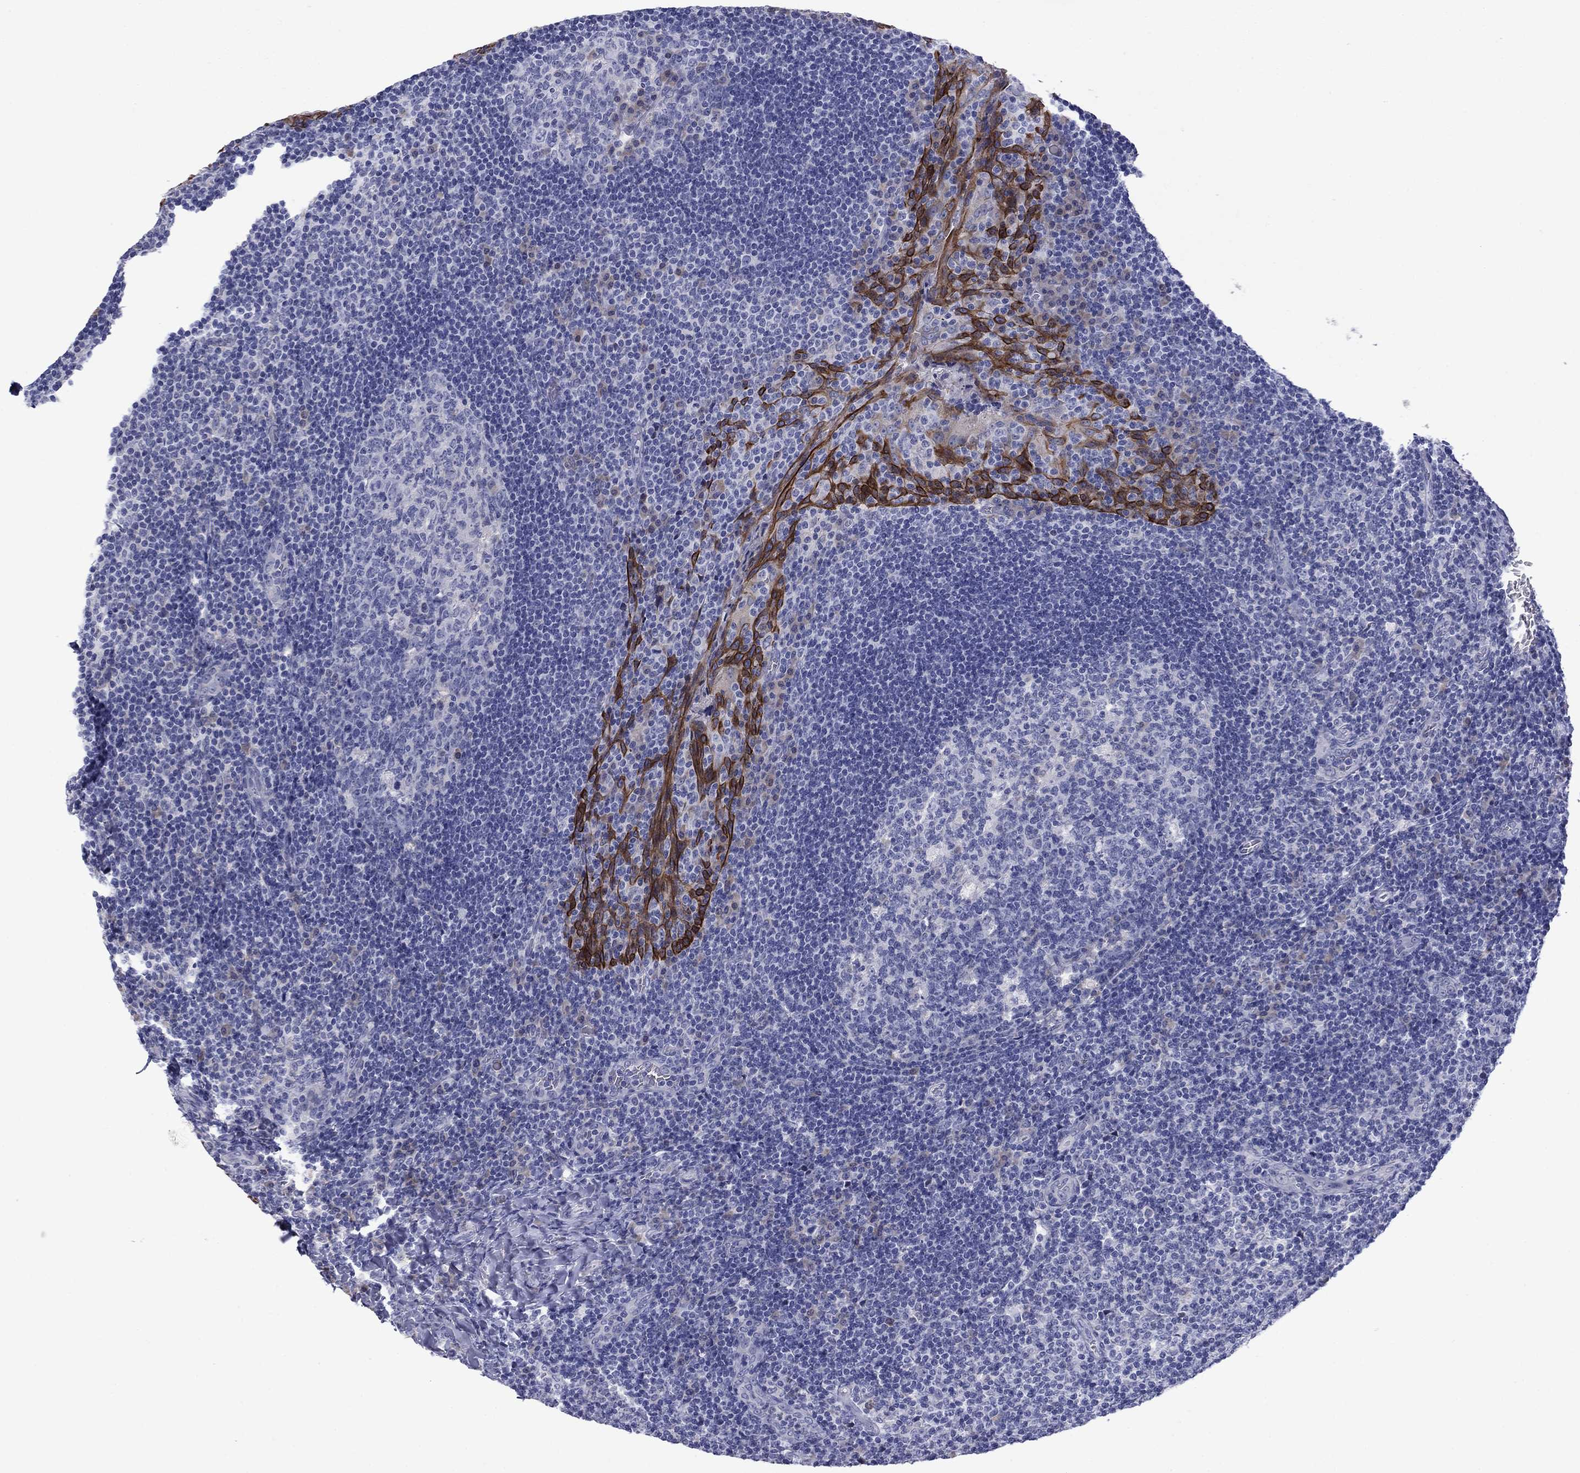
{"staining": {"intensity": "weak", "quantity": "<25%", "location": "cytoplasmic/membranous"}, "tissue": "tonsil", "cell_type": "Germinal center cells", "image_type": "normal", "snomed": [{"axis": "morphology", "description": "Normal tissue, NOS"}, {"axis": "topography", "description": "Tonsil"}], "caption": "IHC of unremarkable tonsil demonstrates no positivity in germinal center cells.", "gene": "TMPRSS11A", "patient": {"sex": "male", "age": 17}}